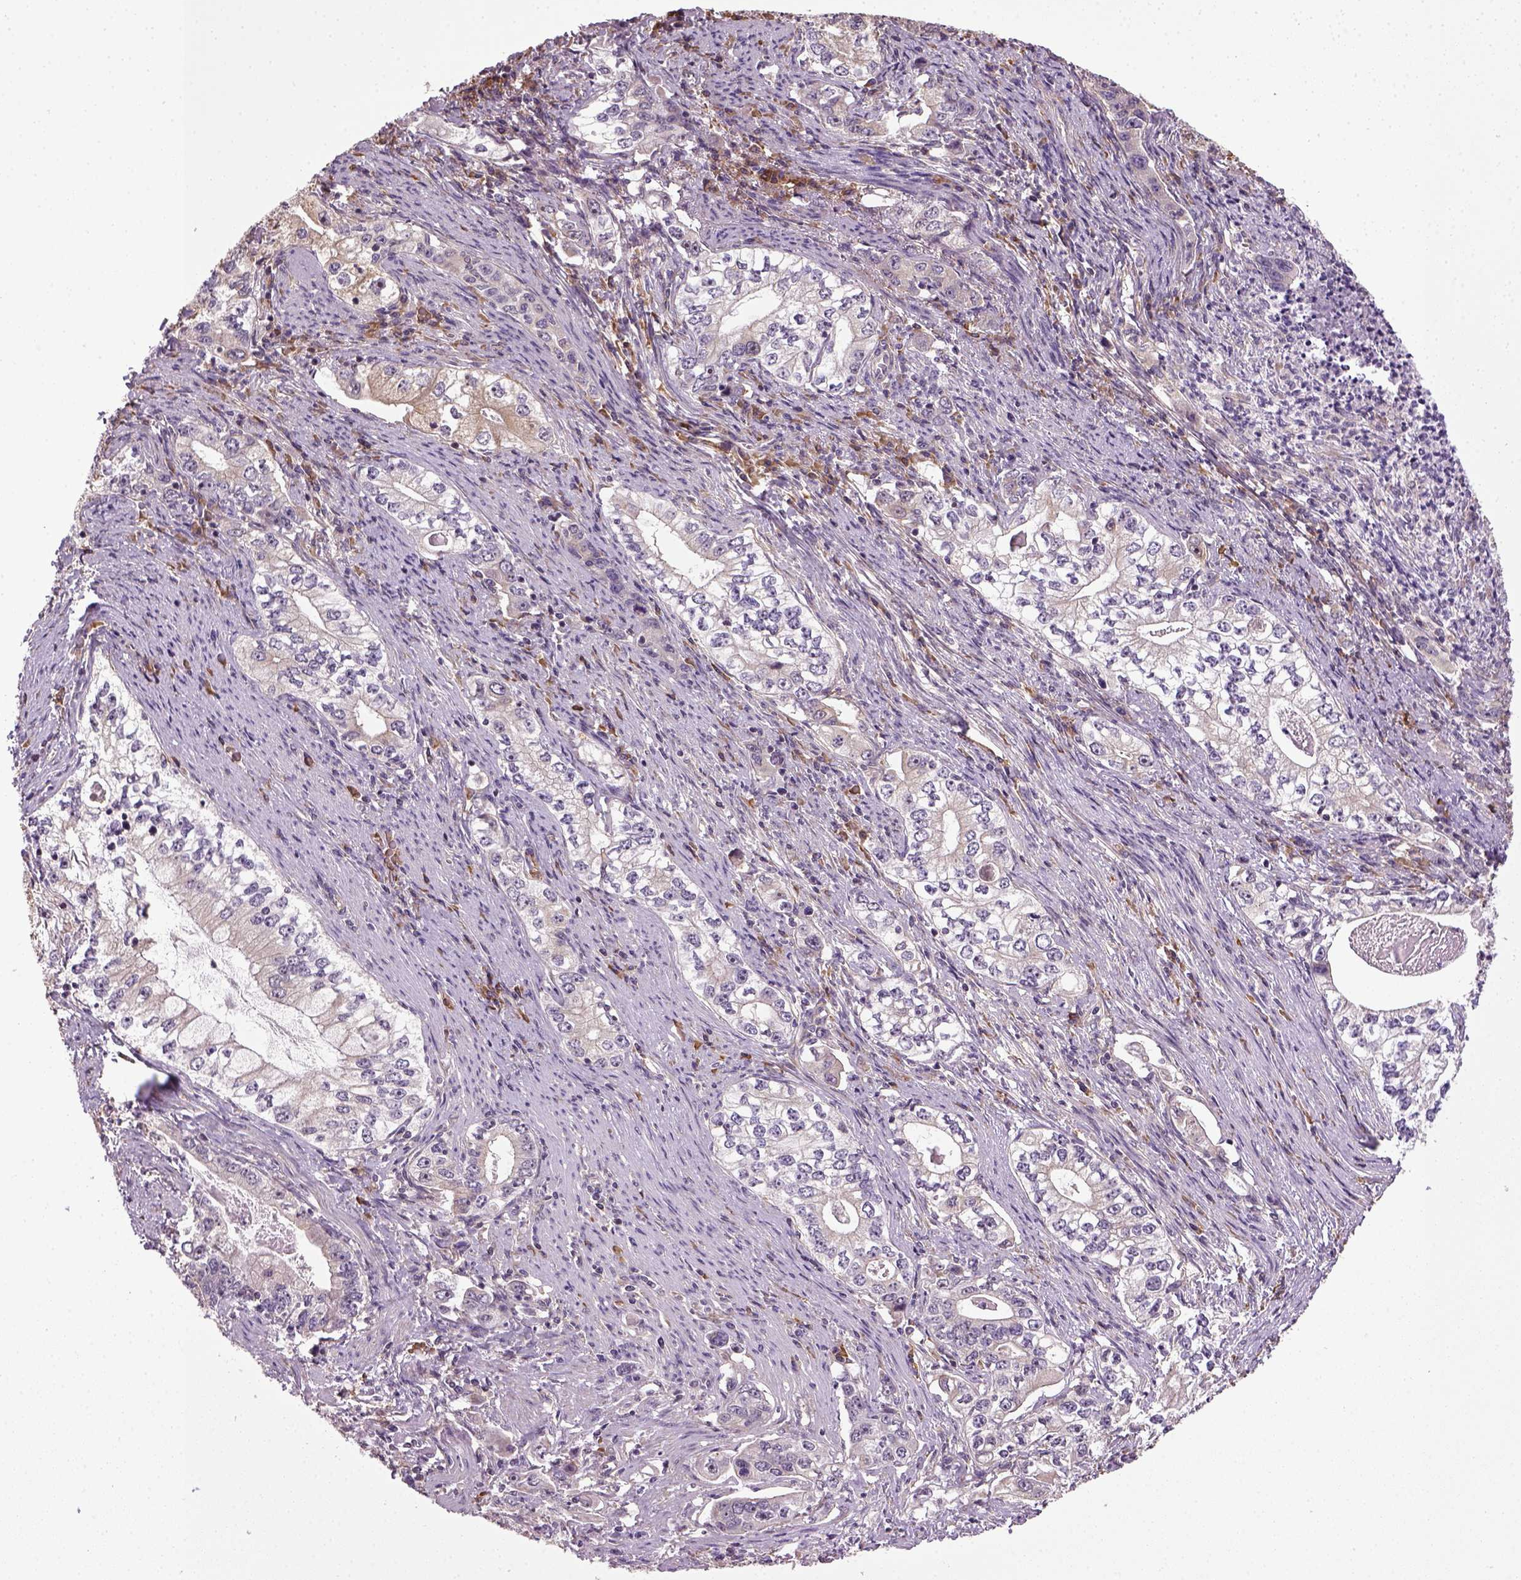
{"staining": {"intensity": "negative", "quantity": "none", "location": "none"}, "tissue": "stomach cancer", "cell_type": "Tumor cells", "image_type": "cancer", "snomed": [{"axis": "morphology", "description": "Adenocarcinoma, NOS"}, {"axis": "topography", "description": "Stomach, lower"}], "caption": "Micrograph shows no significant protein positivity in tumor cells of stomach cancer.", "gene": "TPRG1", "patient": {"sex": "female", "age": 72}}